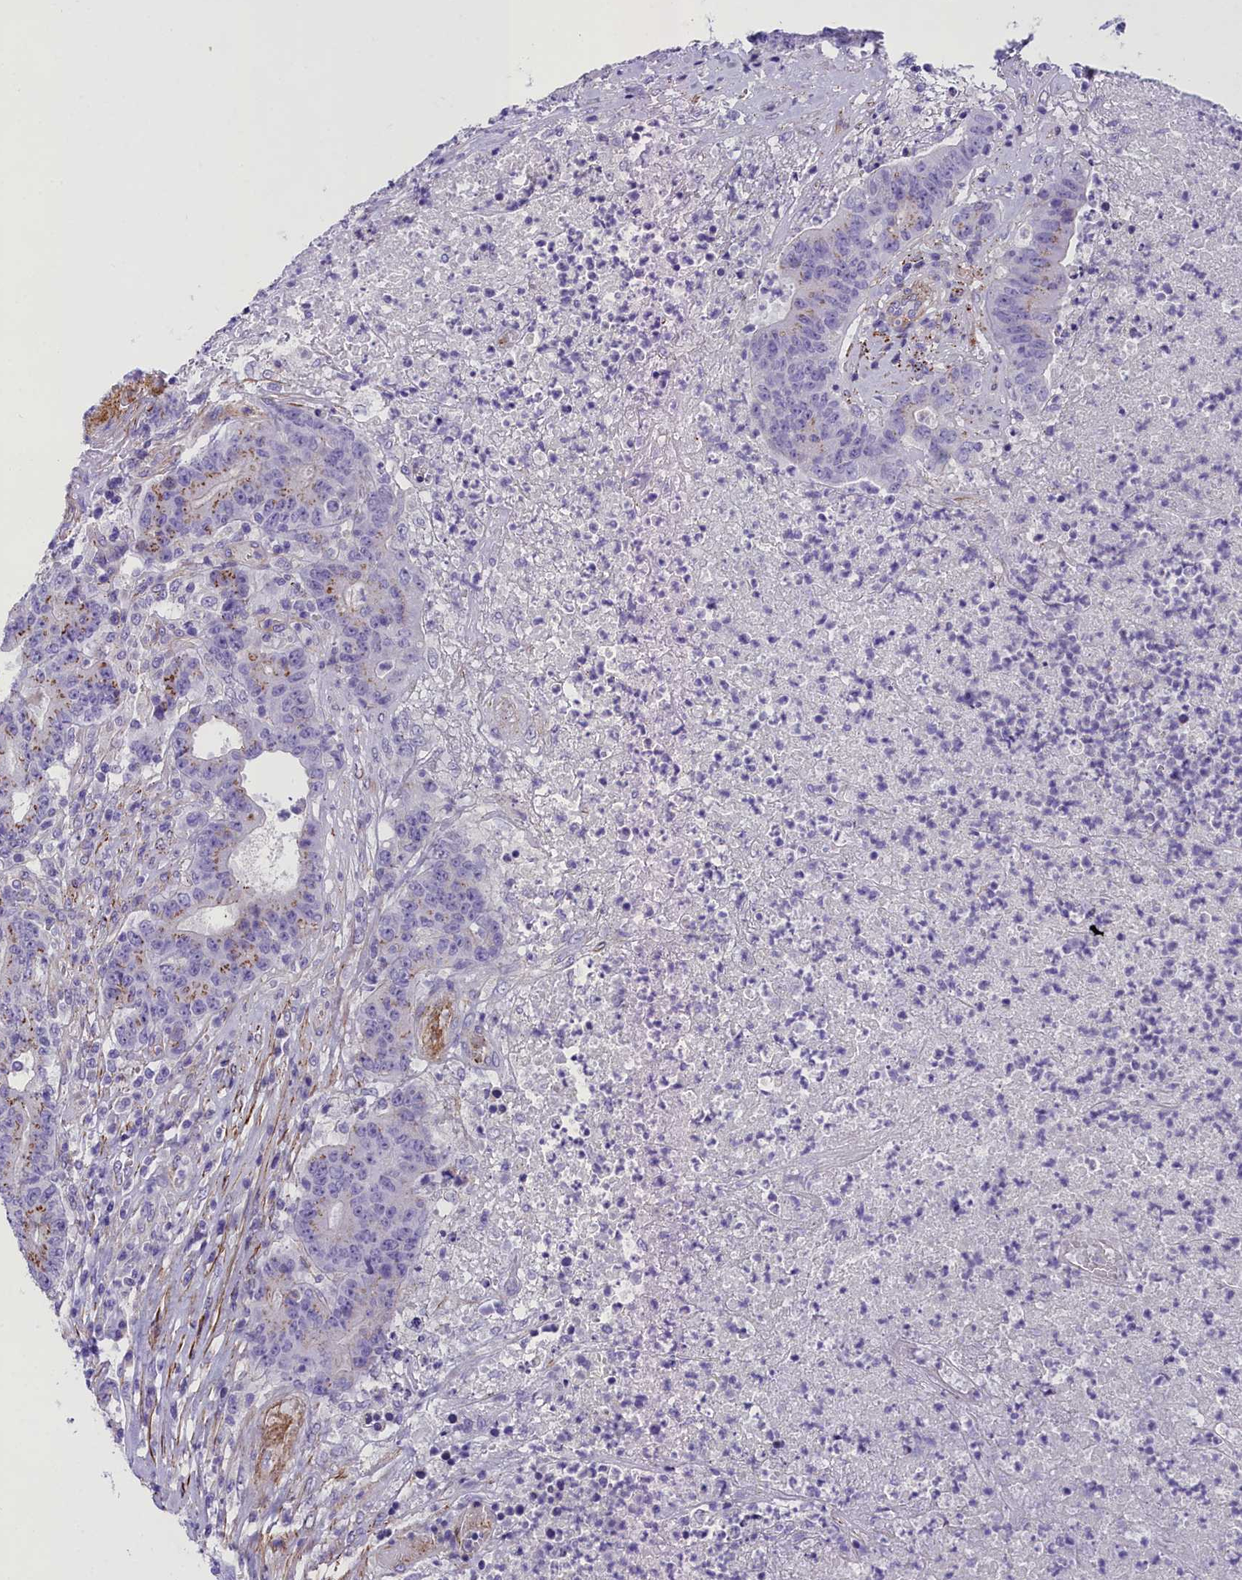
{"staining": {"intensity": "moderate", "quantity": "25%-75%", "location": "cytoplasmic/membranous"}, "tissue": "colorectal cancer", "cell_type": "Tumor cells", "image_type": "cancer", "snomed": [{"axis": "morphology", "description": "Adenocarcinoma, NOS"}, {"axis": "topography", "description": "Colon"}], "caption": "Tumor cells display medium levels of moderate cytoplasmic/membranous staining in approximately 25%-75% of cells in human colorectal cancer (adenocarcinoma). The protein of interest is stained brown, and the nuclei are stained in blue (DAB IHC with brightfield microscopy, high magnification).", "gene": "GFRA1", "patient": {"sex": "female", "age": 75}}